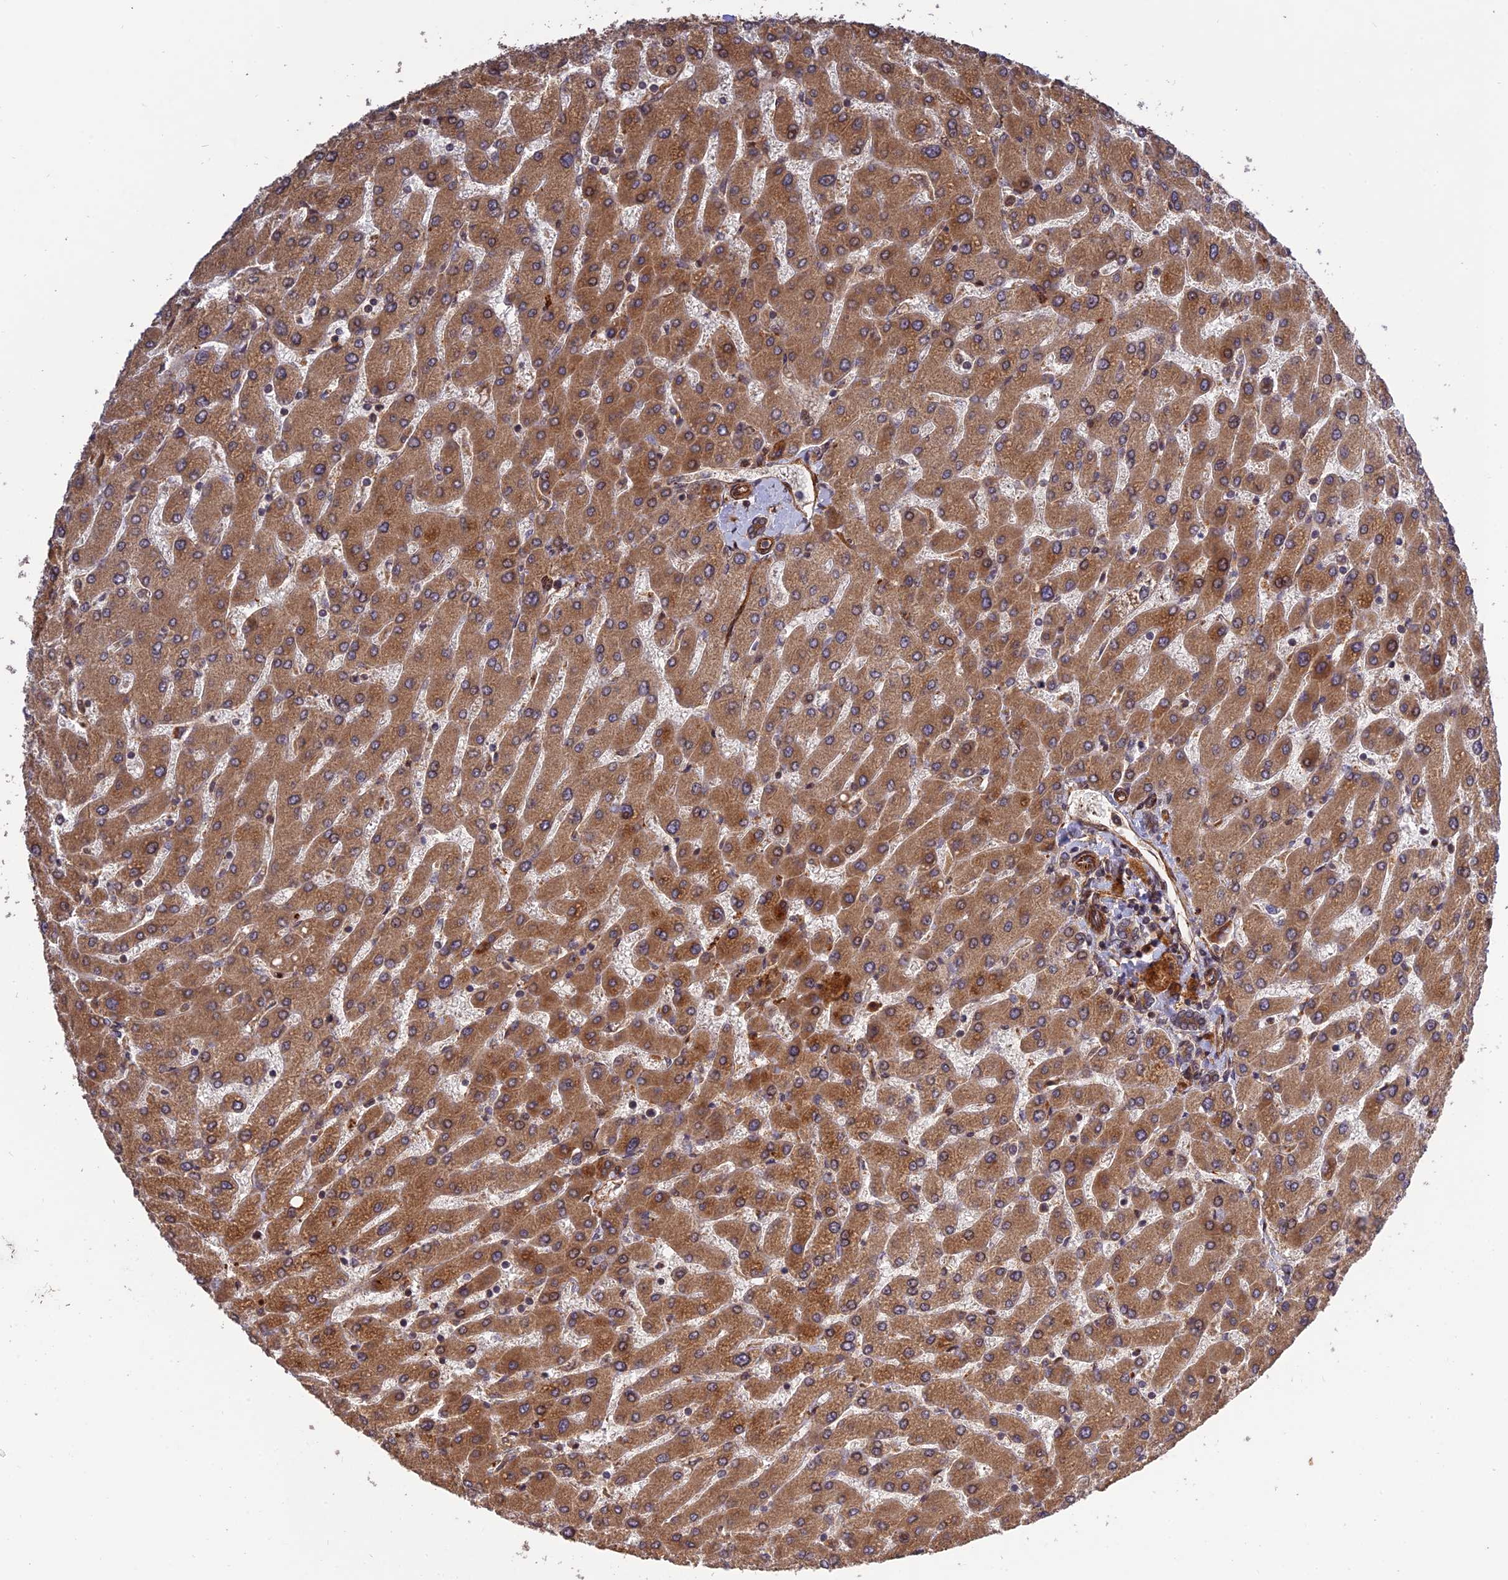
{"staining": {"intensity": "moderate", "quantity": ">75%", "location": "cytoplasmic/membranous"}, "tissue": "liver", "cell_type": "Cholangiocytes", "image_type": "normal", "snomed": [{"axis": "morphology", "description": "Normal tissue, NOS"}, {"axis": "topography", "description": "Liver"}], "caption": "Immunohistochemical staining of unremarkable human liver exhibits medium levels of moderate cytoplasmic/membranous staining in approximately >75% of cholangiocytes. The staining was performed using DAB (3,3'-diaminobenzidine), with brown indicating positive protein expression. Nuclei are stained blue with hematoxylin.", "gene": "CREBL2", "patient": {"sex": "male", "age": 55}}